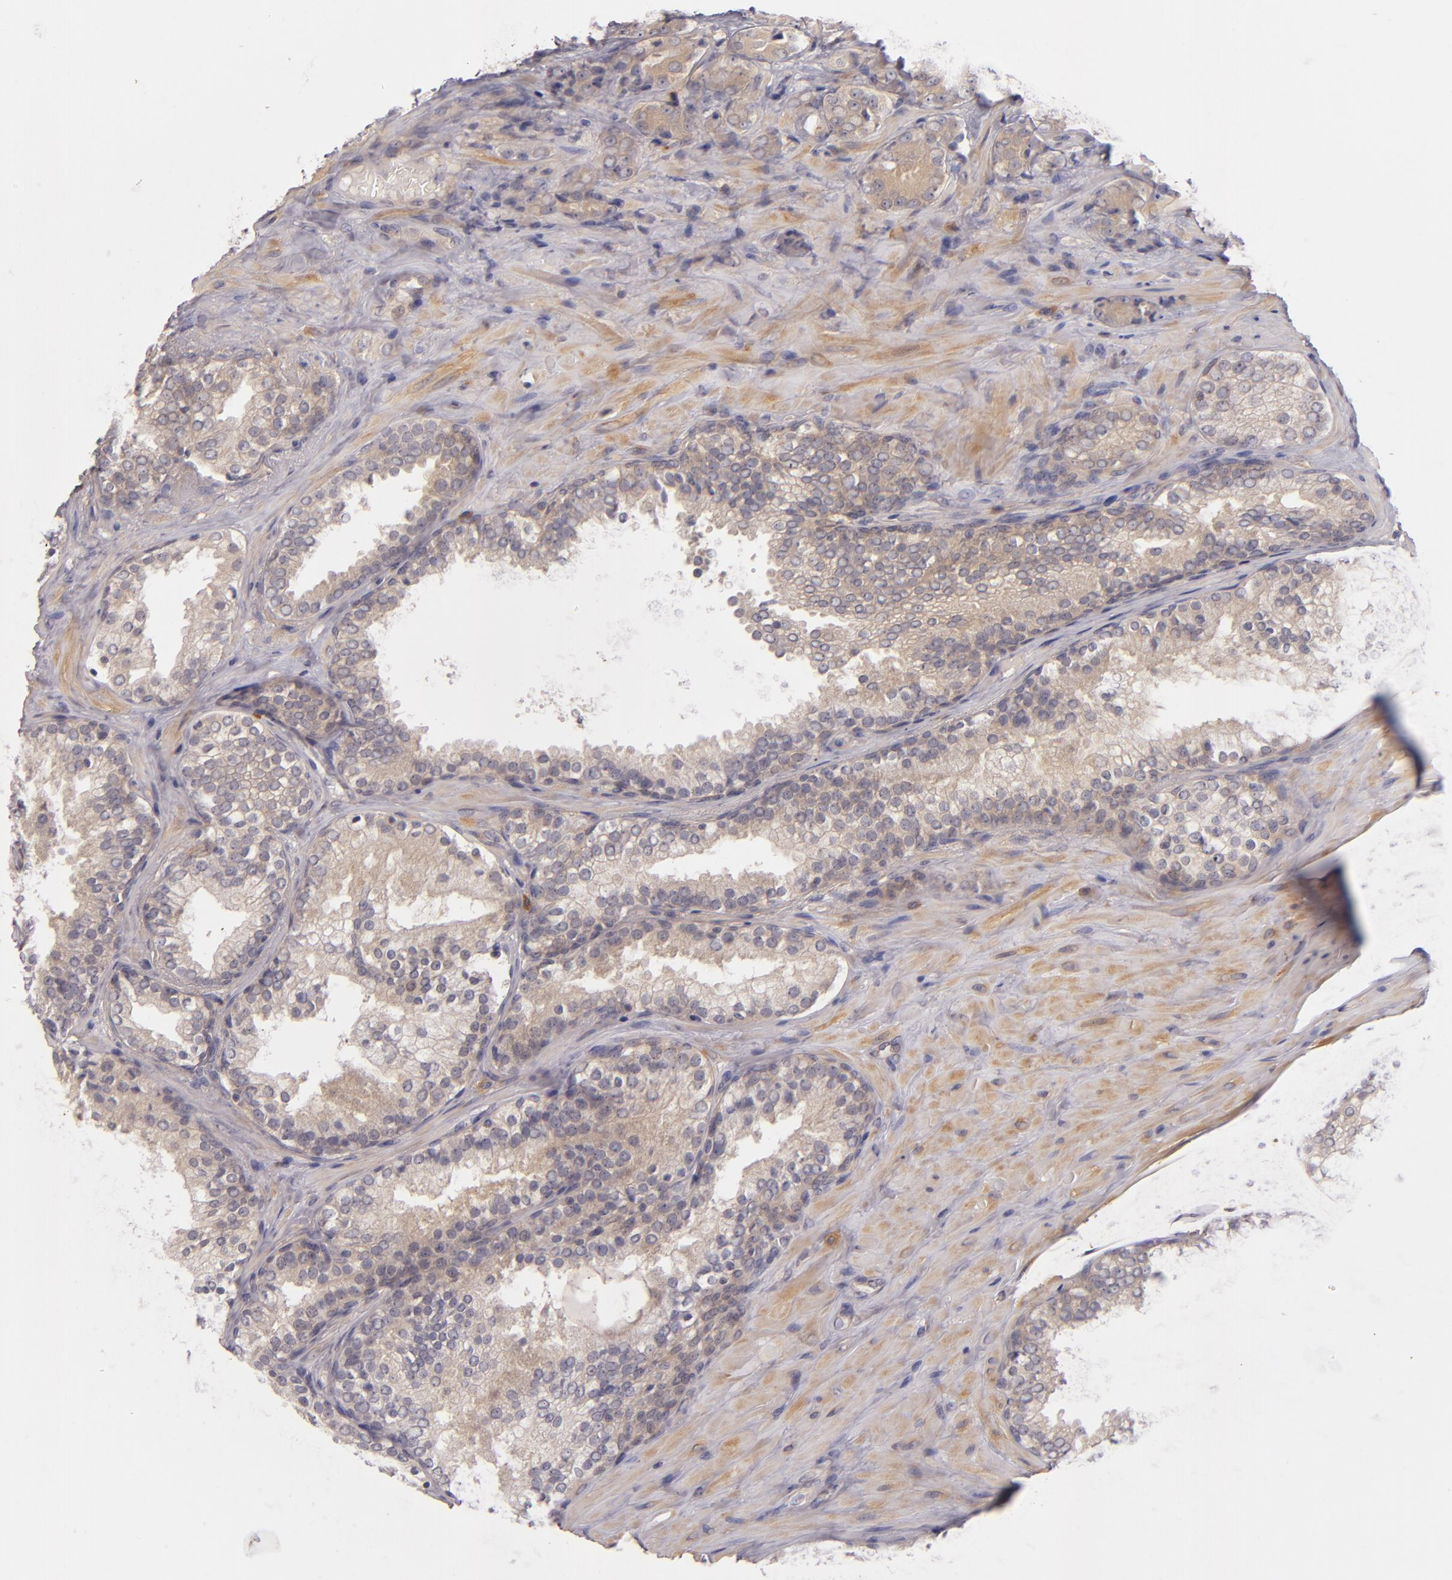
{"staining": {"intensity": "weak", "quantity": "<25%", "location": "cytoplasmic/membranous"}, "tissue": "prostate cancer", "cell_type": "Tumor cells", "image_type": "cancer", "snomed": [{"axis": "morphology", "description": "Adenocarcinoma, High grade"}, {"axis": "topography", "description": "Prostate"}], "caption": "Tumor cells show no significant protein expression in prostate cancer.", "gene": "CD83", "patient": {"sex": "male", "age": 70}}